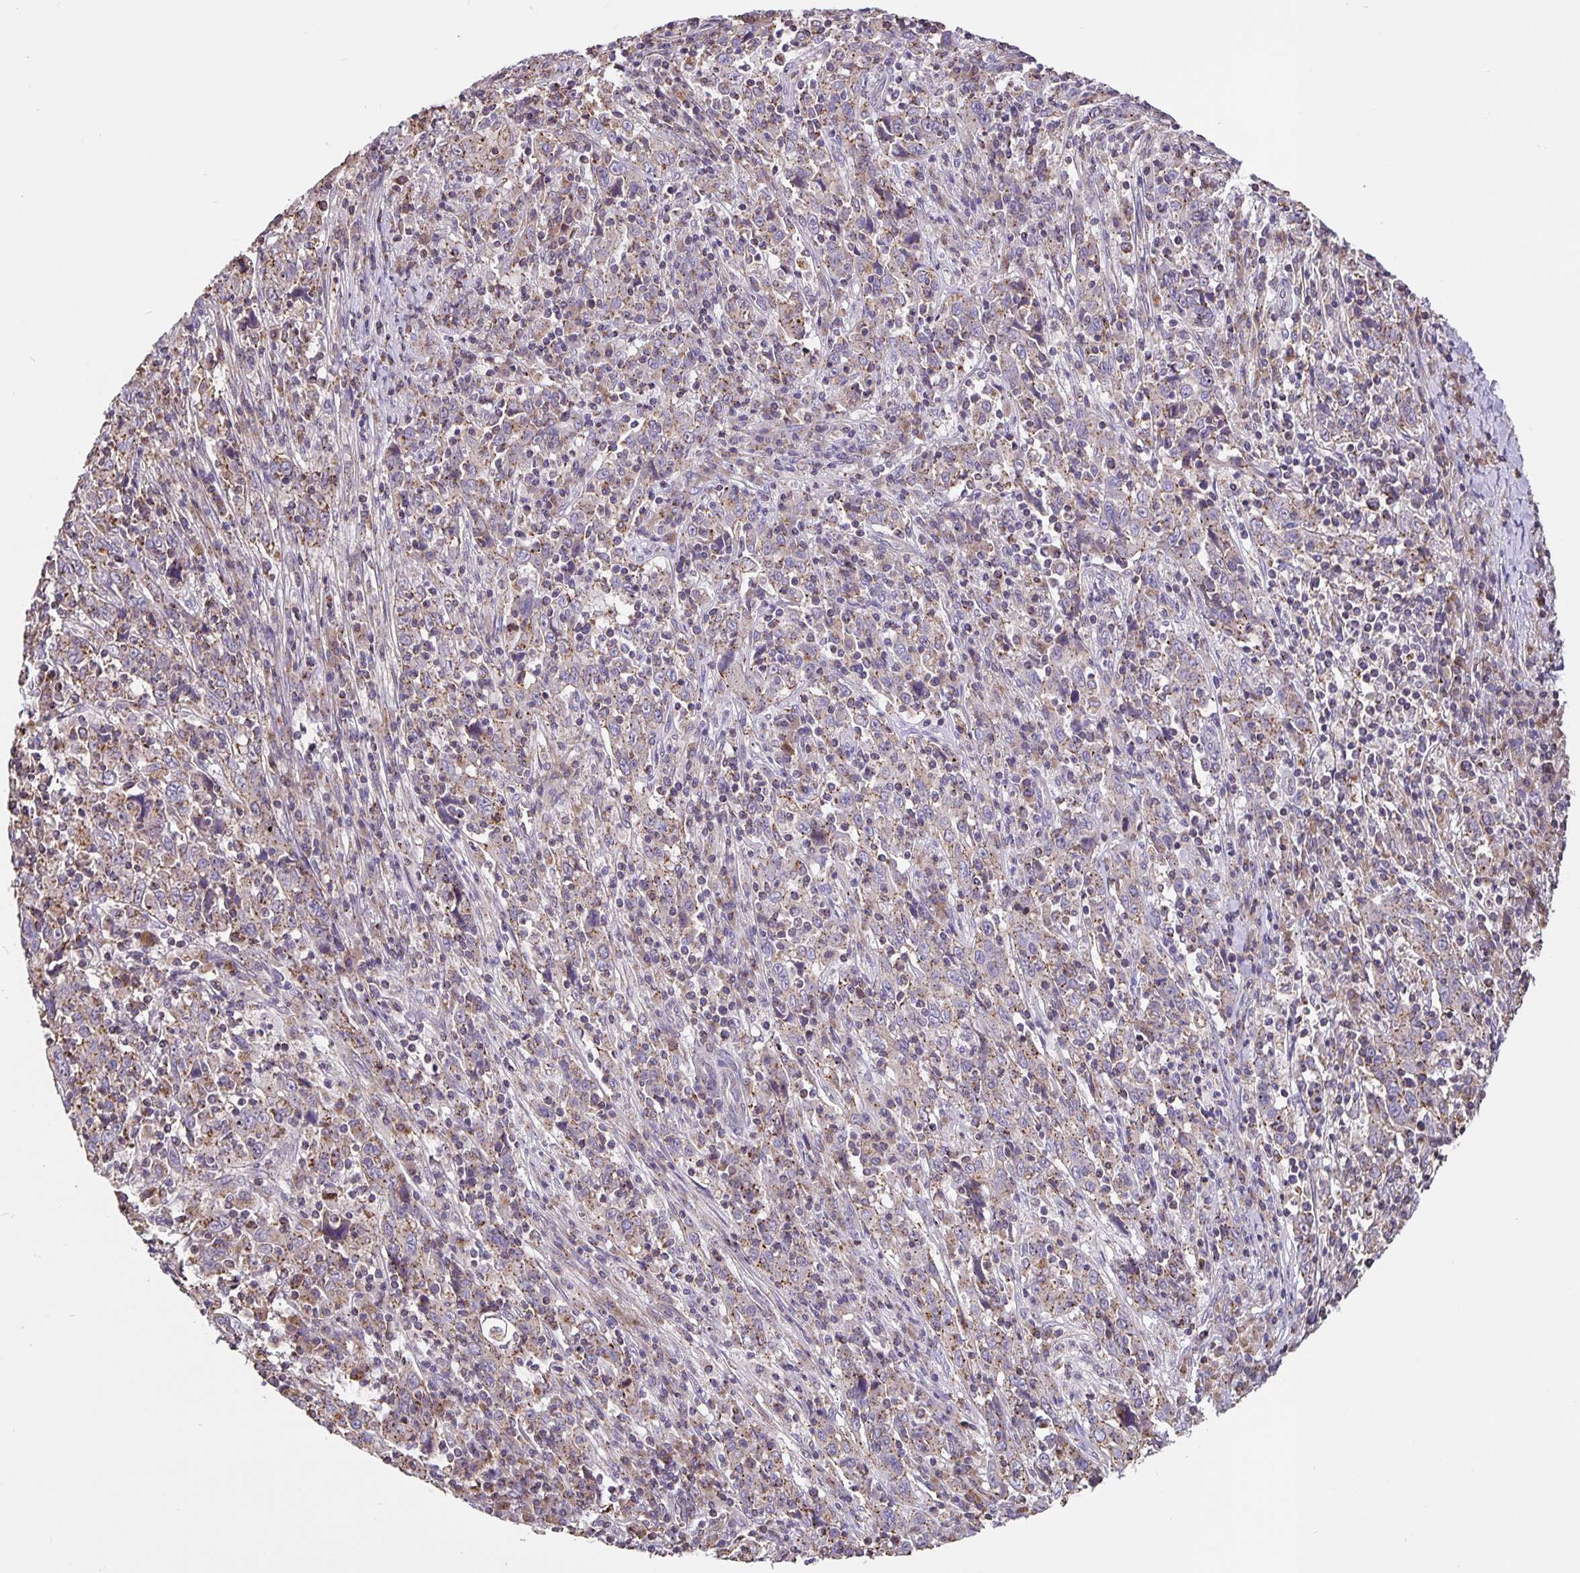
{"staining": {"intensity": "weak", "quantity": ">75%", "location": "cytoplasmic/membranous"}, "tissue": "cervical cancer", "cell_type": "Tumor cells", "image_type": "cancer", "snomed": [{"axis": "morphology", "description": "Squamous cell carcinoma, NOS"}, {"axis": "topography", "description": "Cervix"}], "caption": "Brown immunohistochemical staining in human squamous cell carcinoma (cervical) shows weak cytoplasmic/membranous positivity in approximately >75% of tumor cells.", "gene": "TMEM71", "patient": {"sex": "female", "age": 46}}